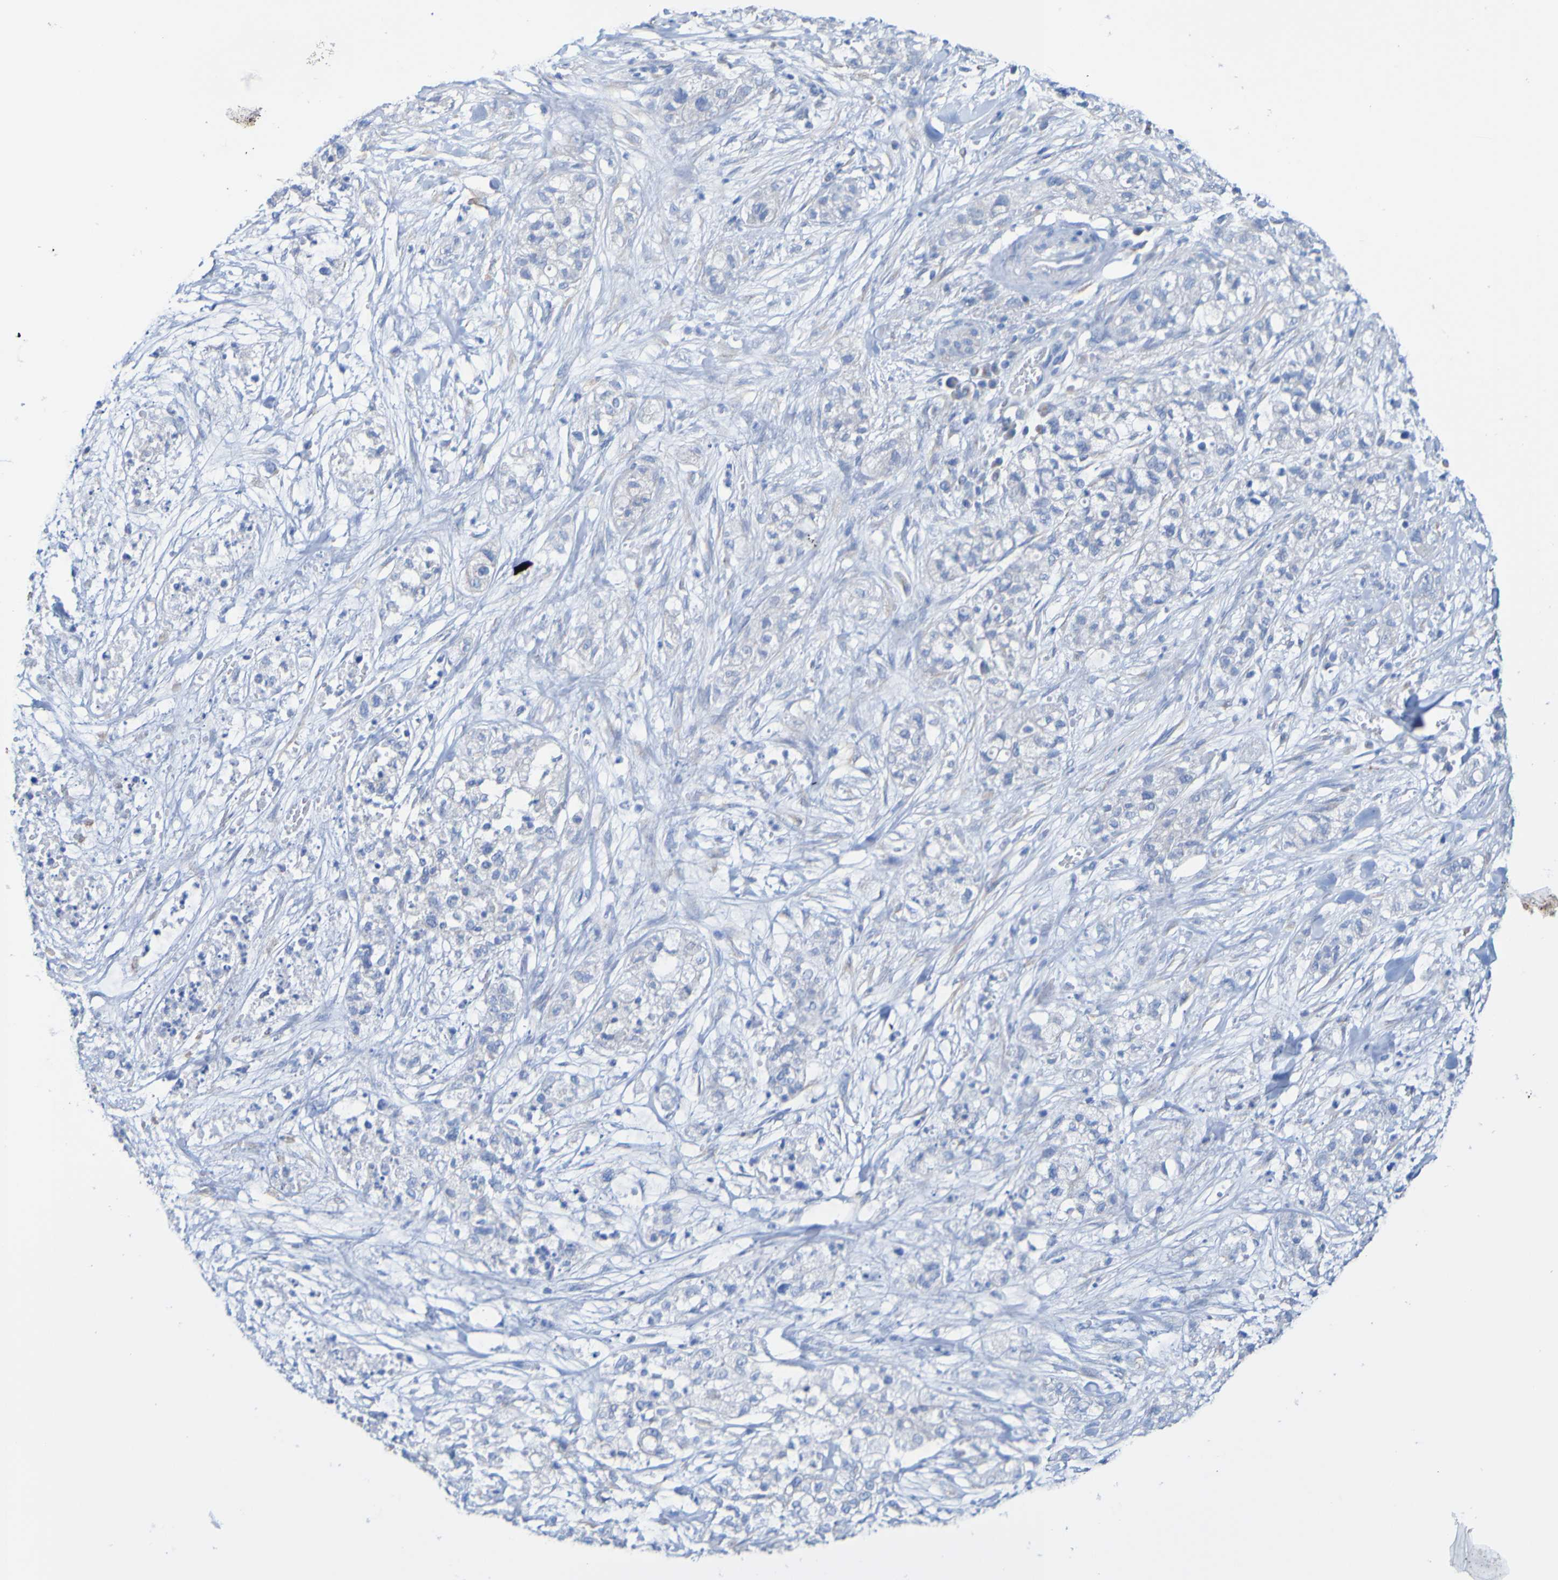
{"staining": {"intensity": "negative", "quantity": "none", "location": "none"}, "tissue": "pancreatic cancer", "cell_type": "Tumor cells", "image_type": "cancer", "snomed": [{"axis": "morphology", "description": "Adenocarcinoma, NOS"}, {"axis": "topography", "description": "Pancreas"}], "caption": "An immunohistochemistry image of pancreatic cancer is shown. There is no staining in tumor cells of pancreatic cancer. (Immunohistochemistry (ihc), brightfield microscopy, high magnification).", "gene": "ACMSD", "patient": {"sex": "female", "age": 78}}